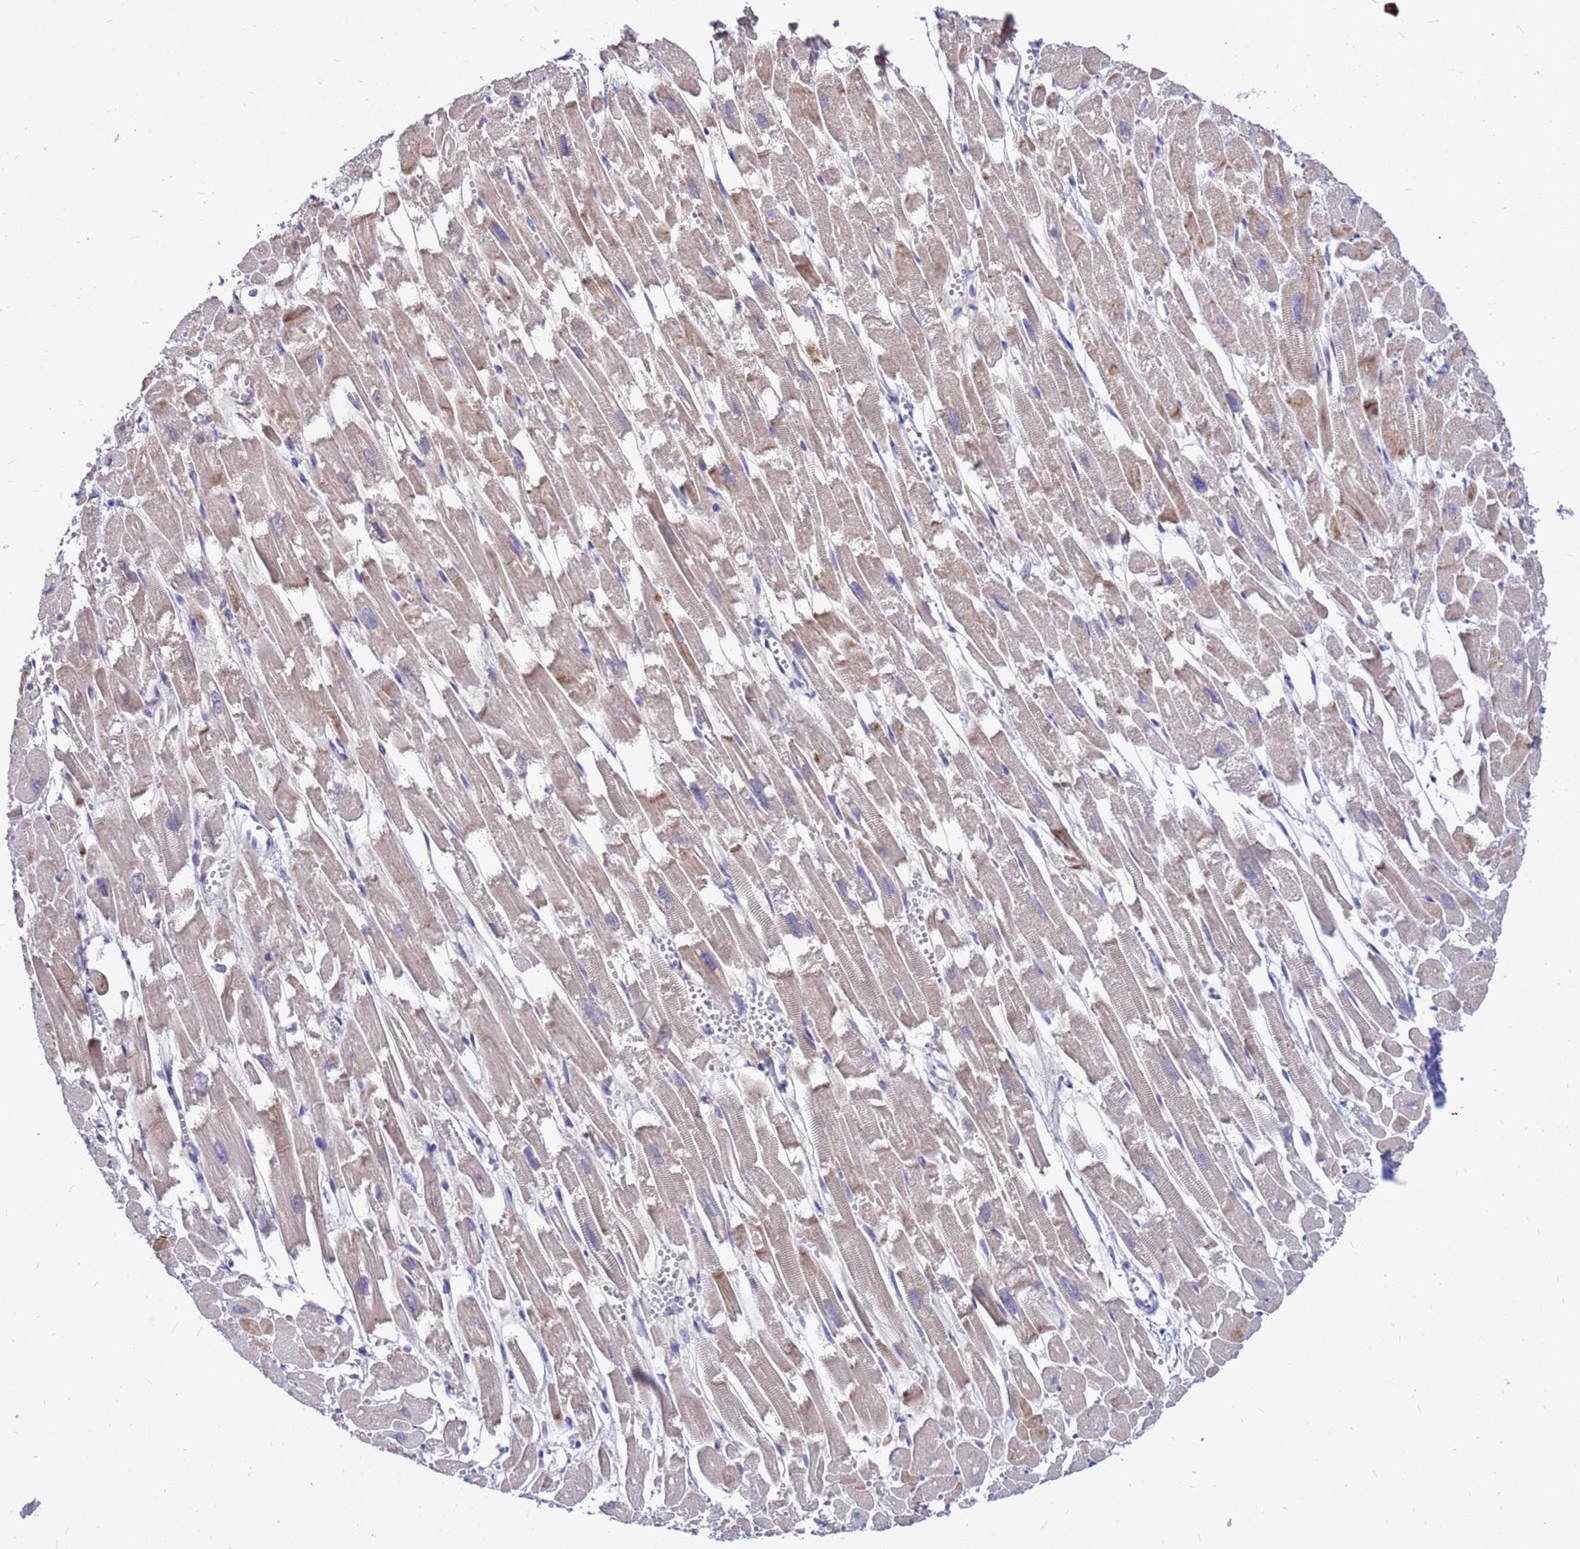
{"staining": {"intensity": "moderate", "quantity": "<25%", "location": "cytoplasmic/membranous"}, "tissue": "heart muscle", "cell_type": "Cardiomyocytes", "image_type": "normal", "snomed": [{"axis": "morphology", "description": "Normal tissue, NOS"}, {"axis": "topography", "description": "Heart"}], "caption": "Protein staining of unremarkable heart muscle shows moderate cytoplasmic/membranous expression in approximately <25% of cardiomyocytes. Immunohistochemistry stains the protein of interest in brown and the nuclei are stained blue.", "gene": "FHIP1A", "patient": {"sex": "male", "age": 54}}